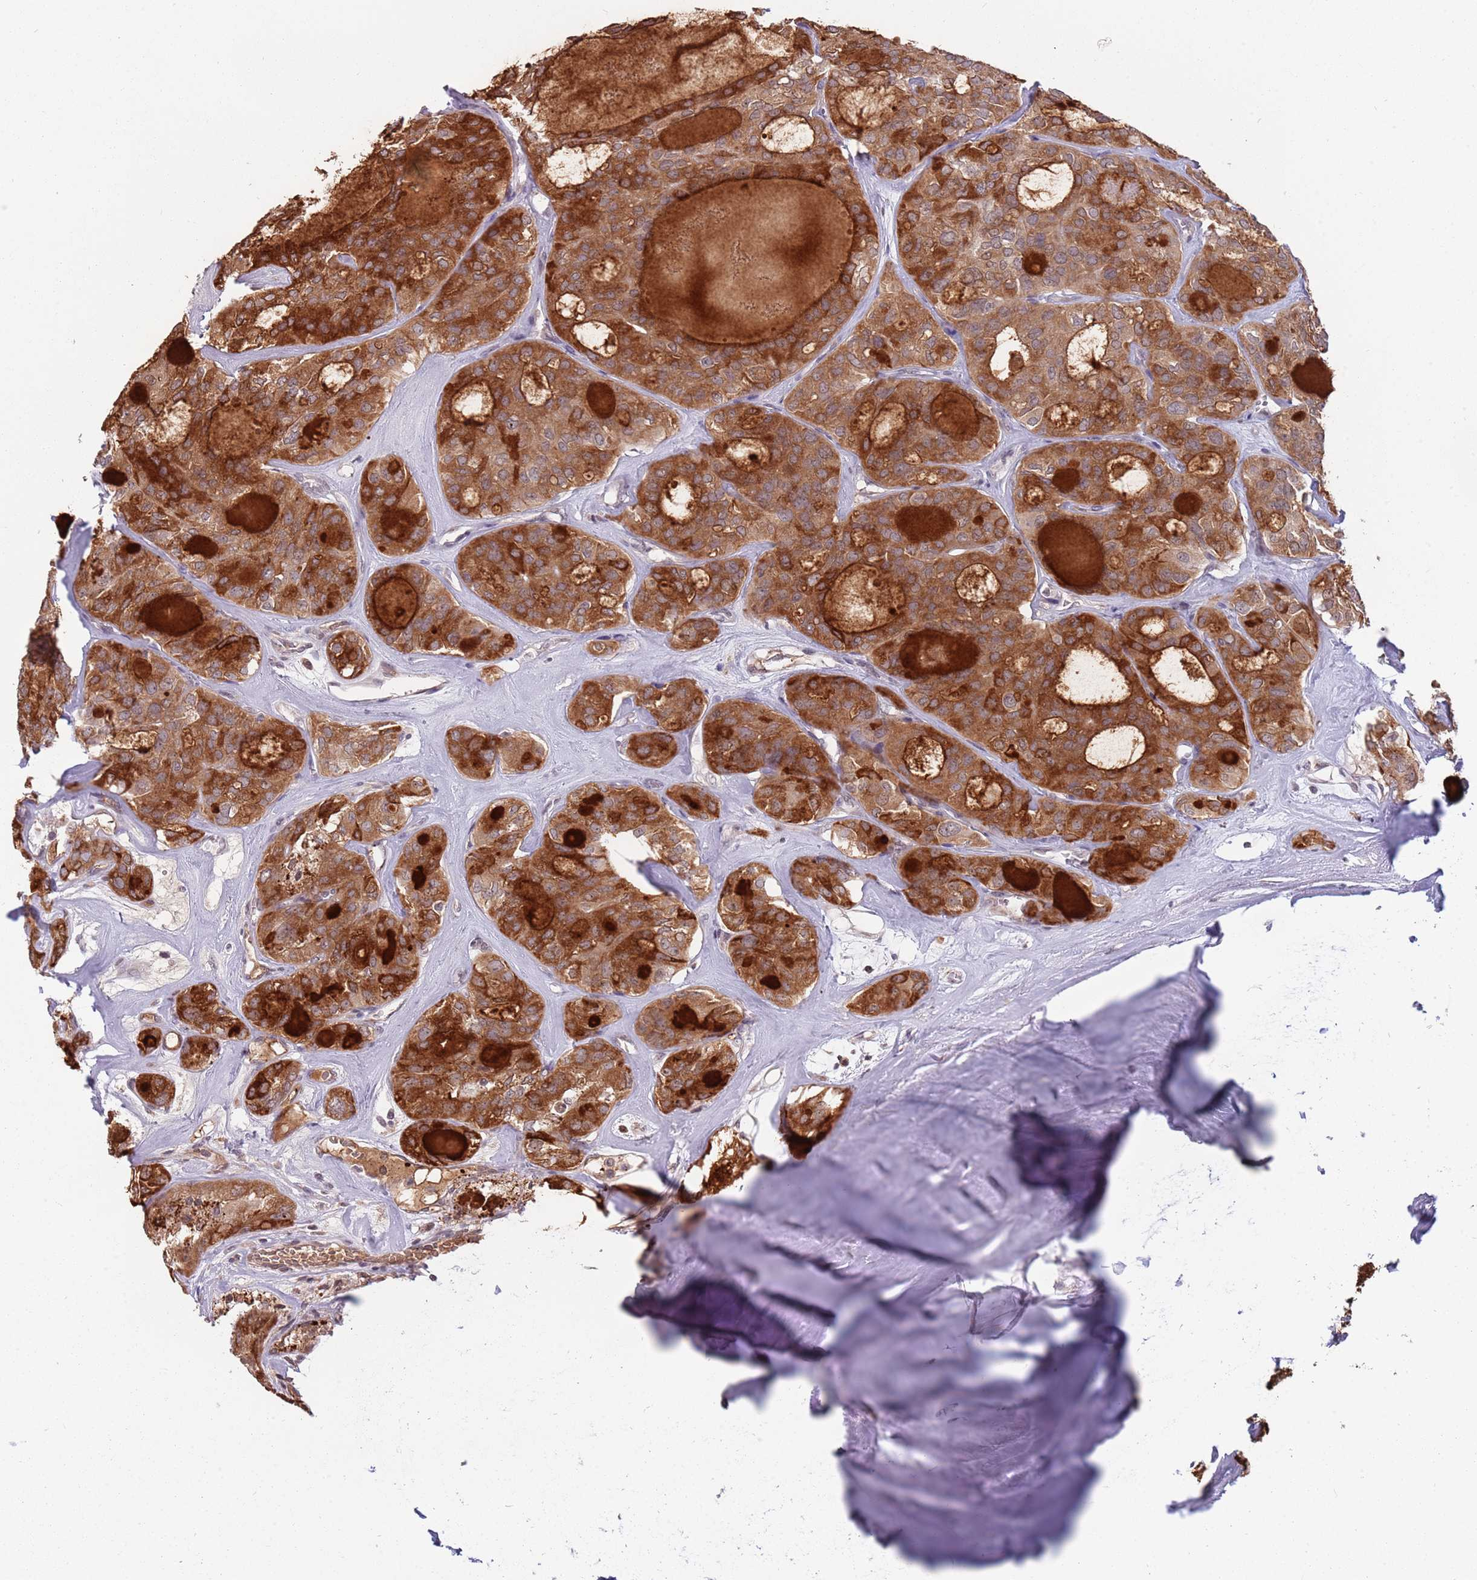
{"staining": {"intensity": "moderate", "quantity": ">75%", "location": "cytoplasmic/membranous"}, "tissue": "thyroid cancer", "cell_type": "Tumor cells", "image_type": "cancer", "snomed": [{"axis": "morphology", "description": "Follicular adenoma carcinoma, NOS"}, {"axis": "topography", "description": "Thyroid gland"}], "caption": "Immunohistochemistry photomicrograph of neoplastic tissue: follicular adenoma carcinoma (thyroid) stained using IHC demonstrates medium levels of moderate protein expression localized specifically in the cytoplasmic/membranous of tumor cells, appearing as a cytoplasmic/membranous brown color.", "gene": "BARD1", "patient": {"sex": "male", "age": 75}}